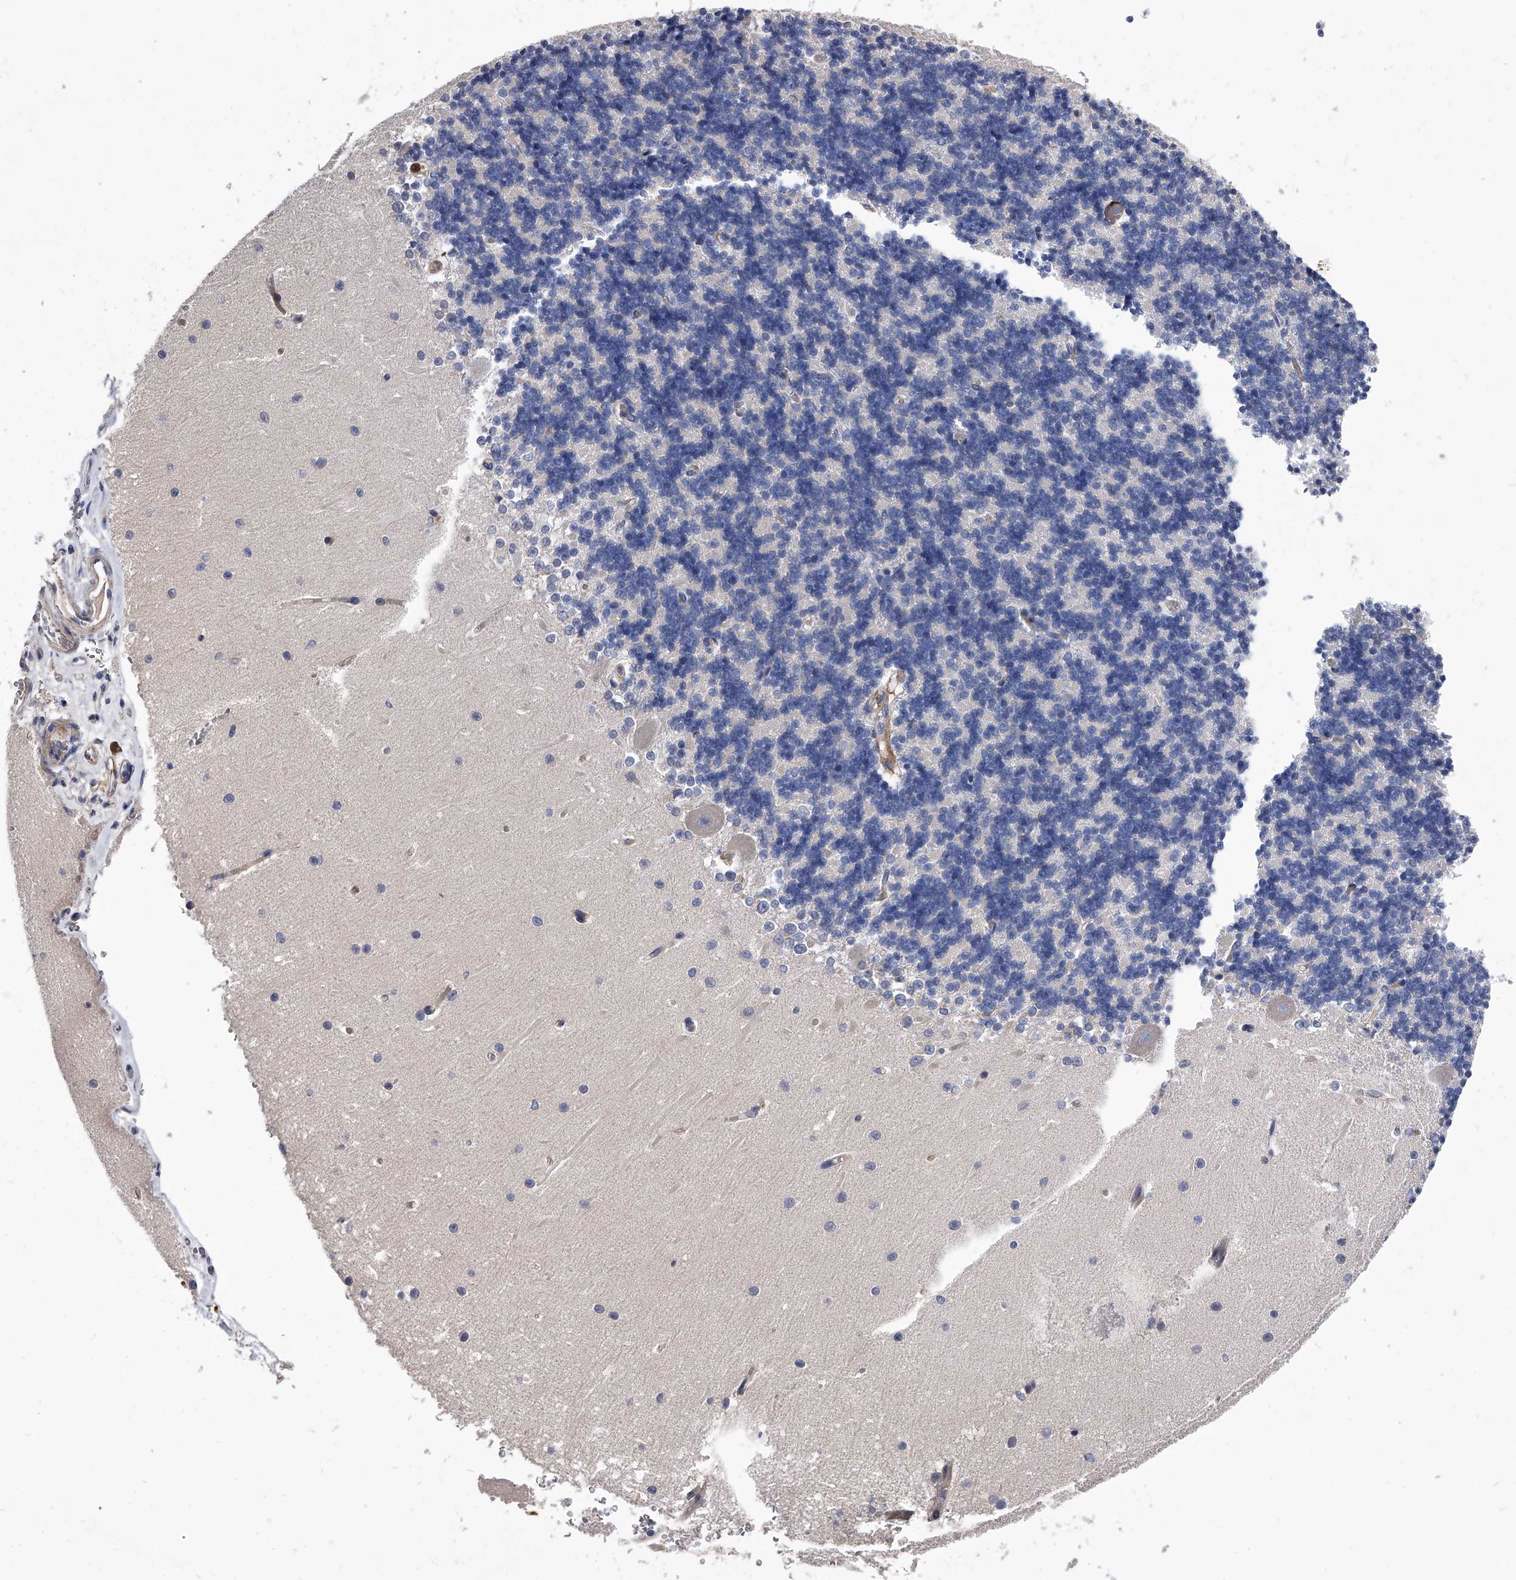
{"staining": {"intensity": "negative", "quantity": "none", "location": "none"}, "tissue": "cerebellum", "cell_type": "Cells in granular layer", "image_type": "normal", "snomed": [{"axis": "morphology", "description": "Normal tissue, NOS"}, {"axis": "topography", "description": "Cerebellum"}], "caption": "This image is of unremarkable cerebellum stained with IHC to label a protein in brown with the nuclei are counter-stained blue. There is no expression in cells in granular layer. Brightfield microscopy of immunohistochemistry stained with DAB (3,3'-diaminobenzidine) (brown) and hematoxylin (blue), captured at high magnification.", "gene": "EFCAB7", "patient": {"sex": "male", "age": 37}}